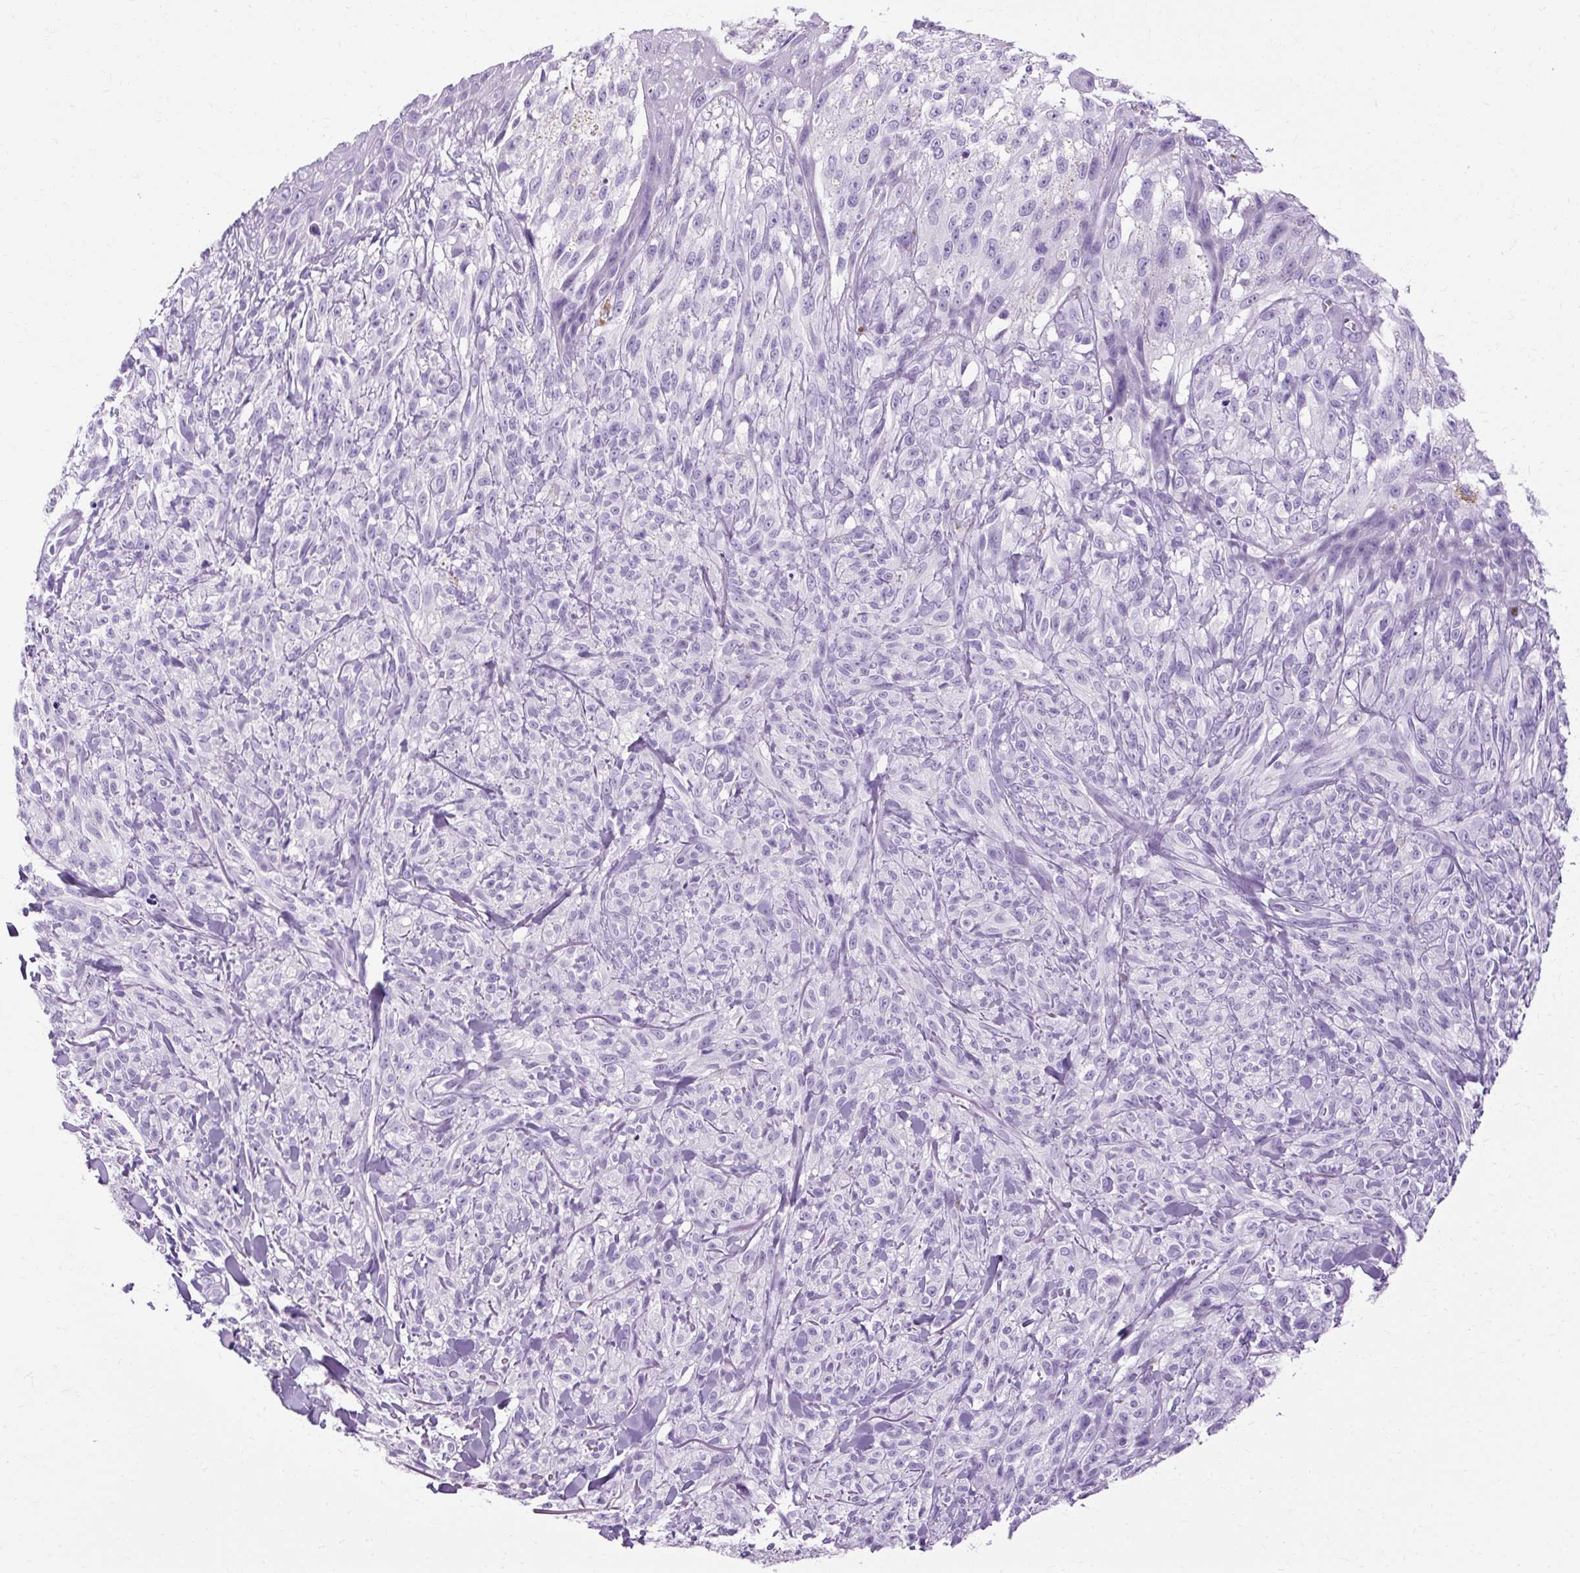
{"staining": {"intensity": "negative", "quantity": "none", "location": "none"}, "tissue": "melanoma", "cell_type": "Tumor cells", "image_type": "cancer", "snomed": [{"axis": "morphology", "description": "Malignant melanoma, NOS"}, {"axis": "topography", "description": "Skin of upper arm"}], "caption": "High power microscopy photomicrograph of an IHC photomicrograph of malignant melanoma, revealing no significant positivity in tumor cells.", "gene": "B3GNT4", "patient": {"sex": "female", "age": 65}}